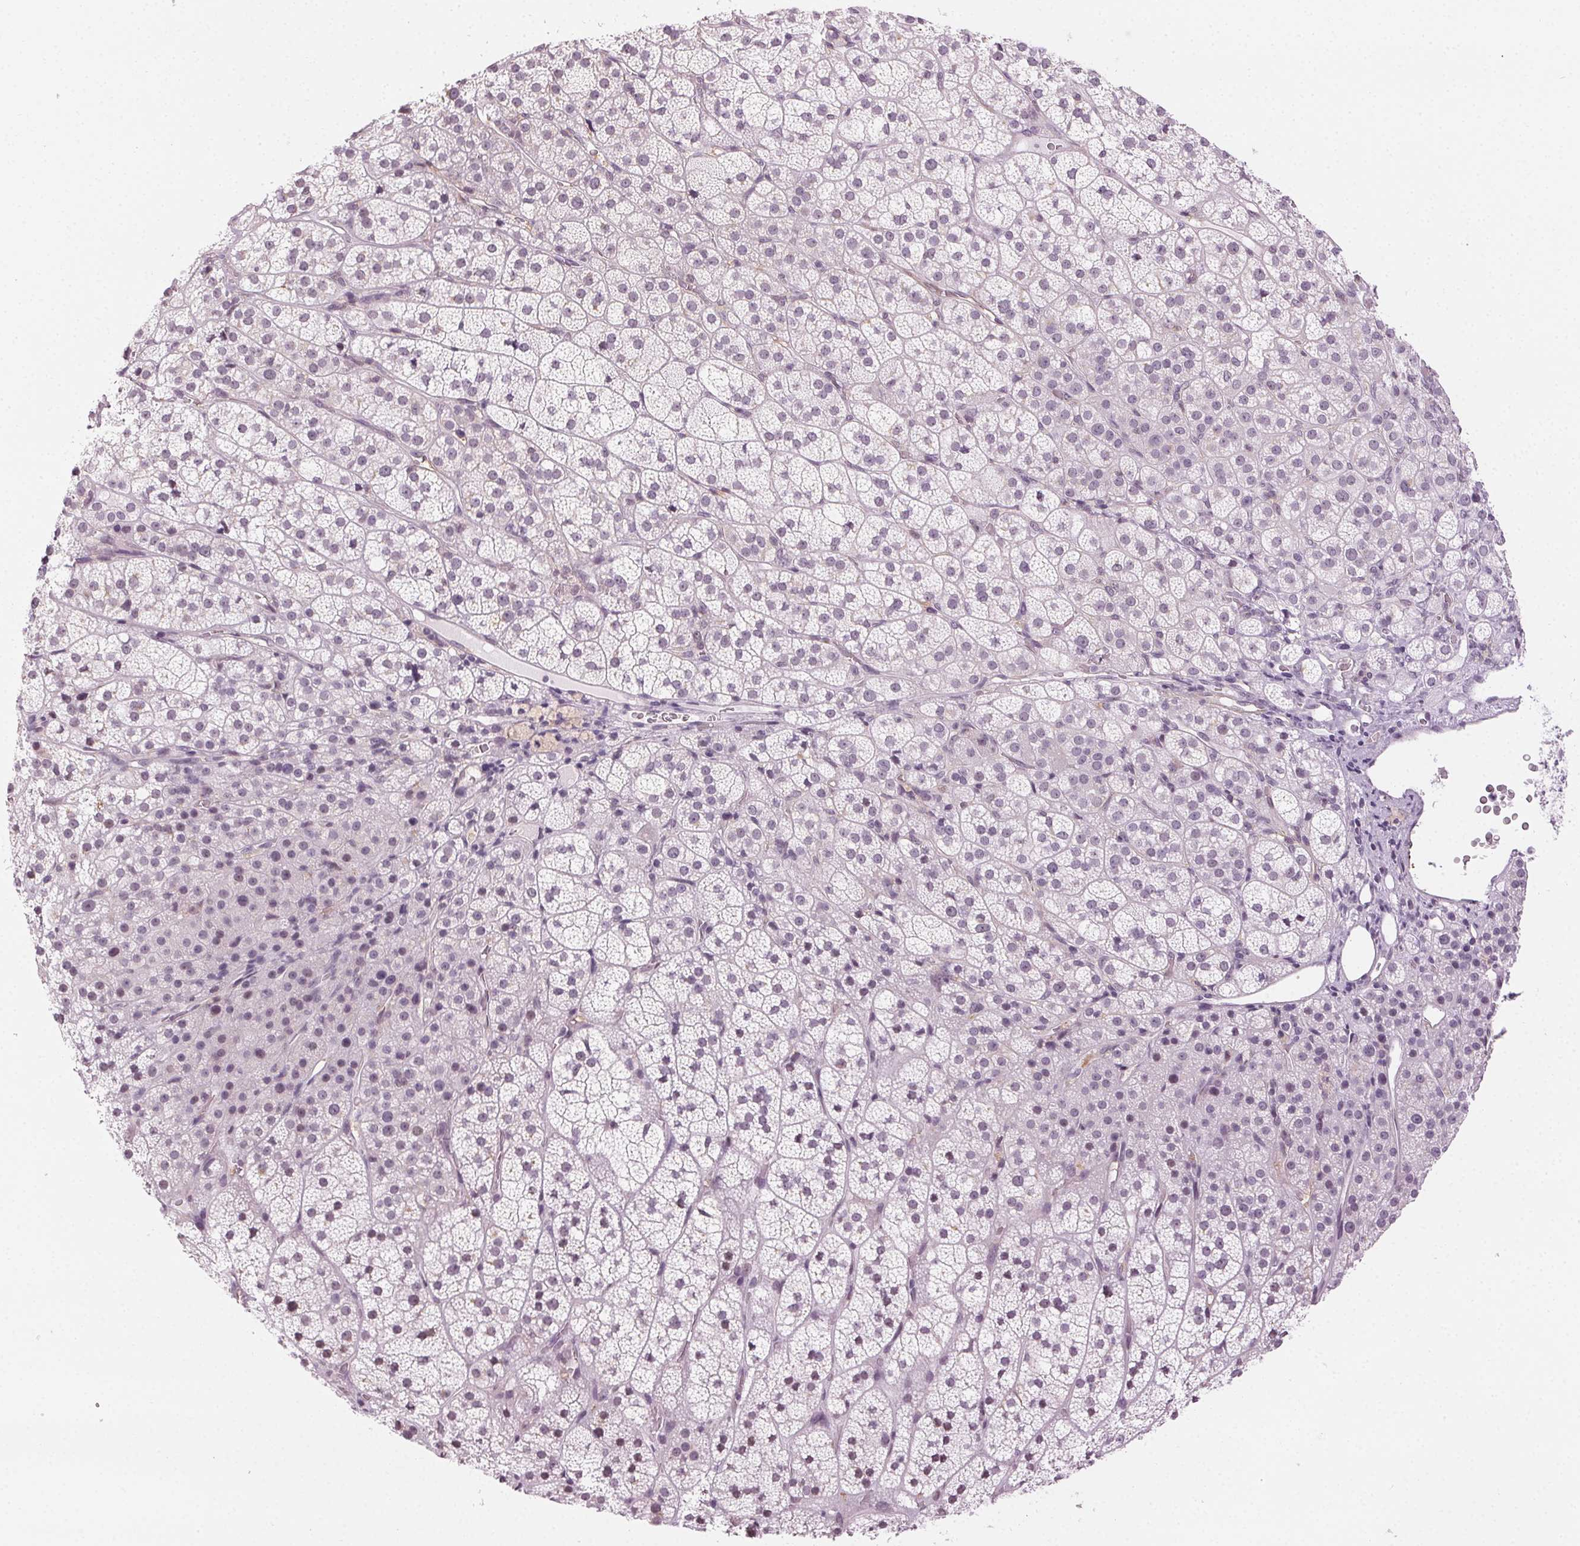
{"staining": {"intensity": "weak", "quantity": "<25%", "location": "nuclear"}, "tissue": "adrenal gland", "cell_type": "Glandular cells", "image_type": "normal", "snomed": [{"axis": "morphology", "description": "Normal tissue, NOS"}, {"axis": "topography", "description": "Adrenal gland"}], "caption": "IHC photomicrograph of unremarkable adrenal gland: human adrenal gland stained with DAB reveals no significant protein positivity in glandular cells. The staining is performed using DAB brown chromogen with nuclei counter-stained in using hematoxylin.", "gene": "AIF1L", "patient": {"sex": "female", "age": 60}}